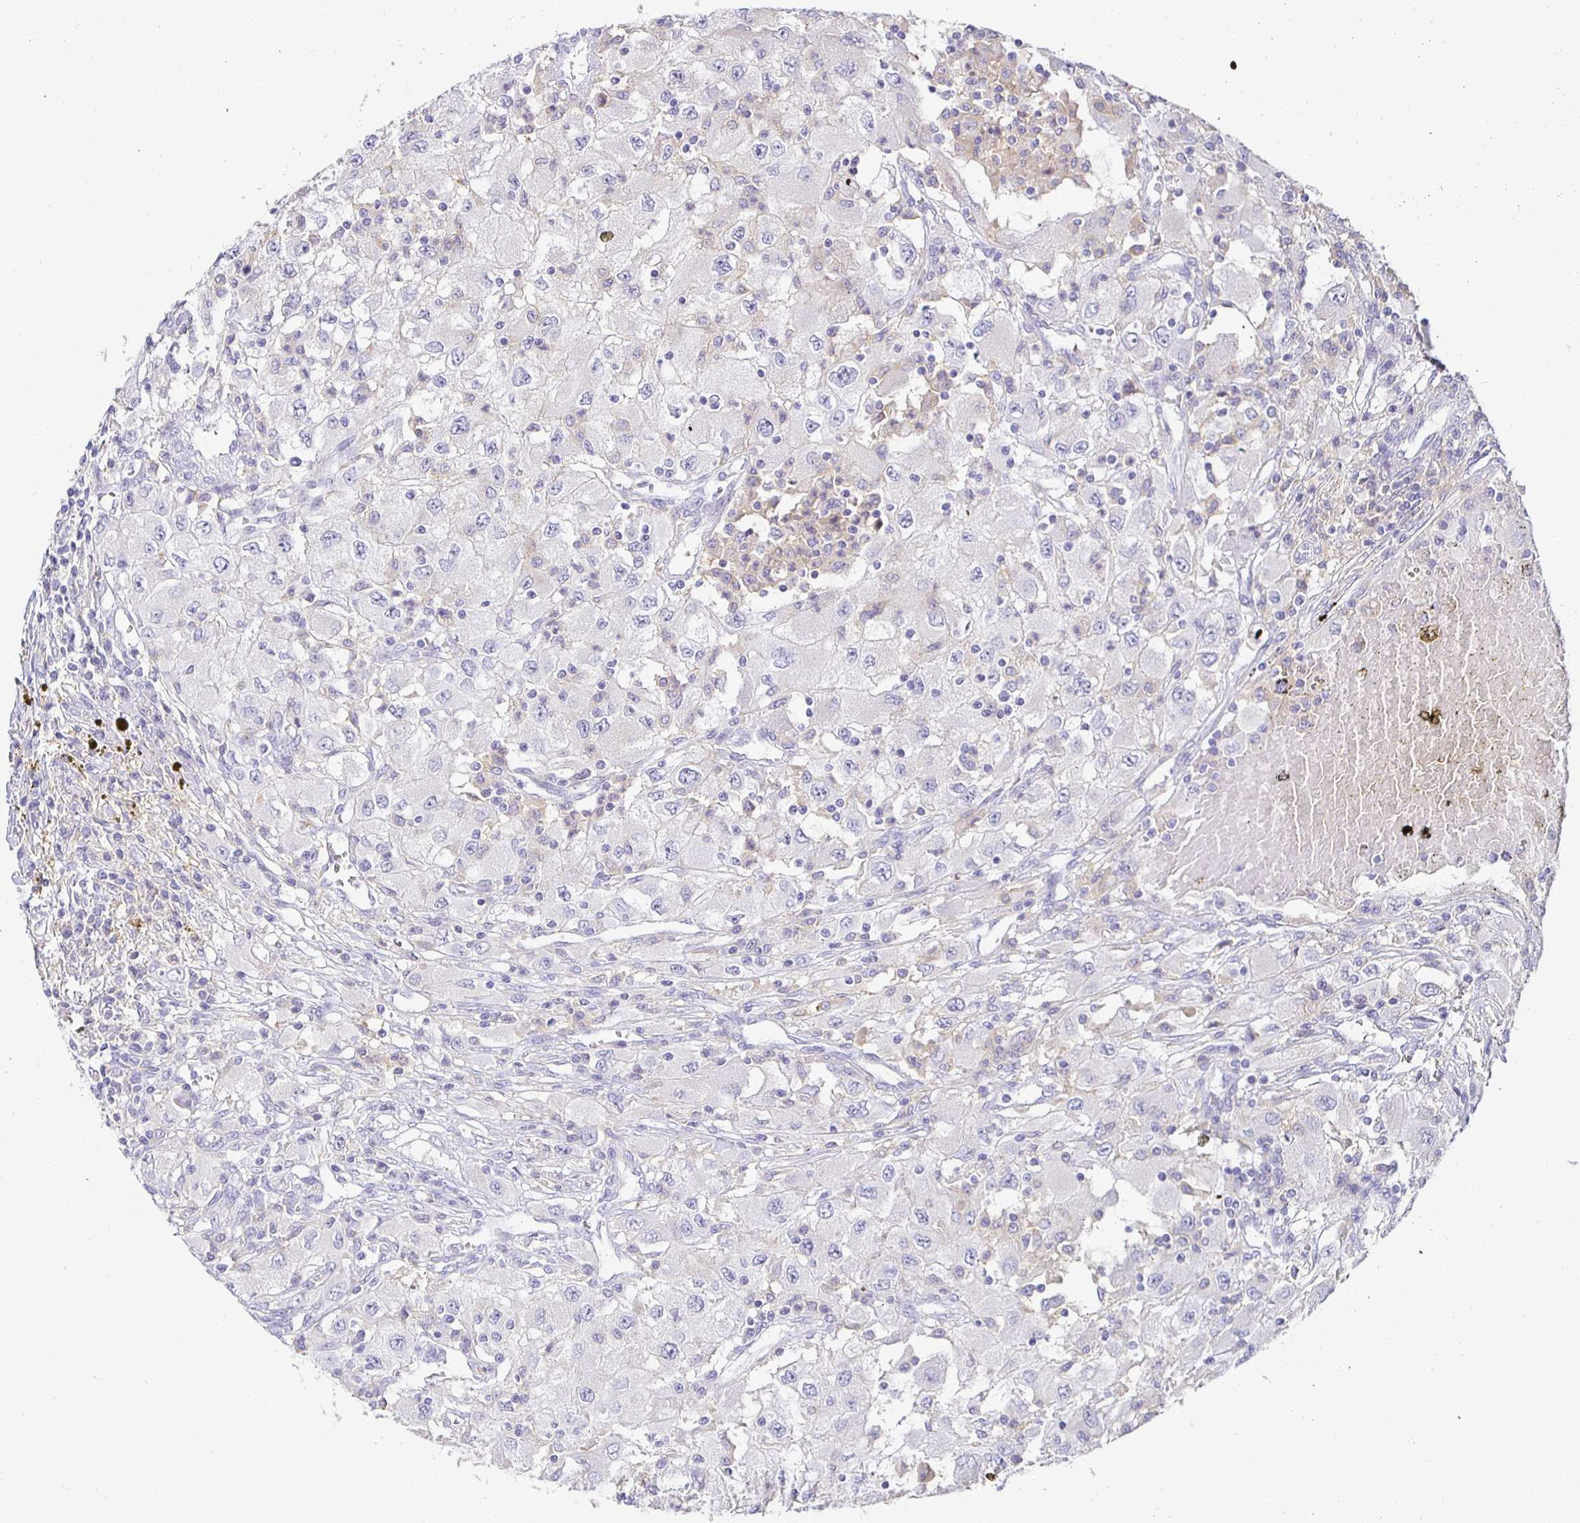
{"staining": {"intensity": "negative", "quantity": "none", "location": "none"}, "tissue": "renal cancer", "cell_type": "Tumor cells", "image_type": "cancer", "snomed": [{"axis": "morphology", "description": "Adenocarcinoma, NOS"}, {"axis": "topography", "description": "Kidney"}], "caption": "IHC micrograph of neoplastic tissue: human renal adenocarcinoma stained with DAB exhibits no significant protein expression in tumor cells.", "gene": "SIRPA", "patient": {"sex": "female", "age": 67}}